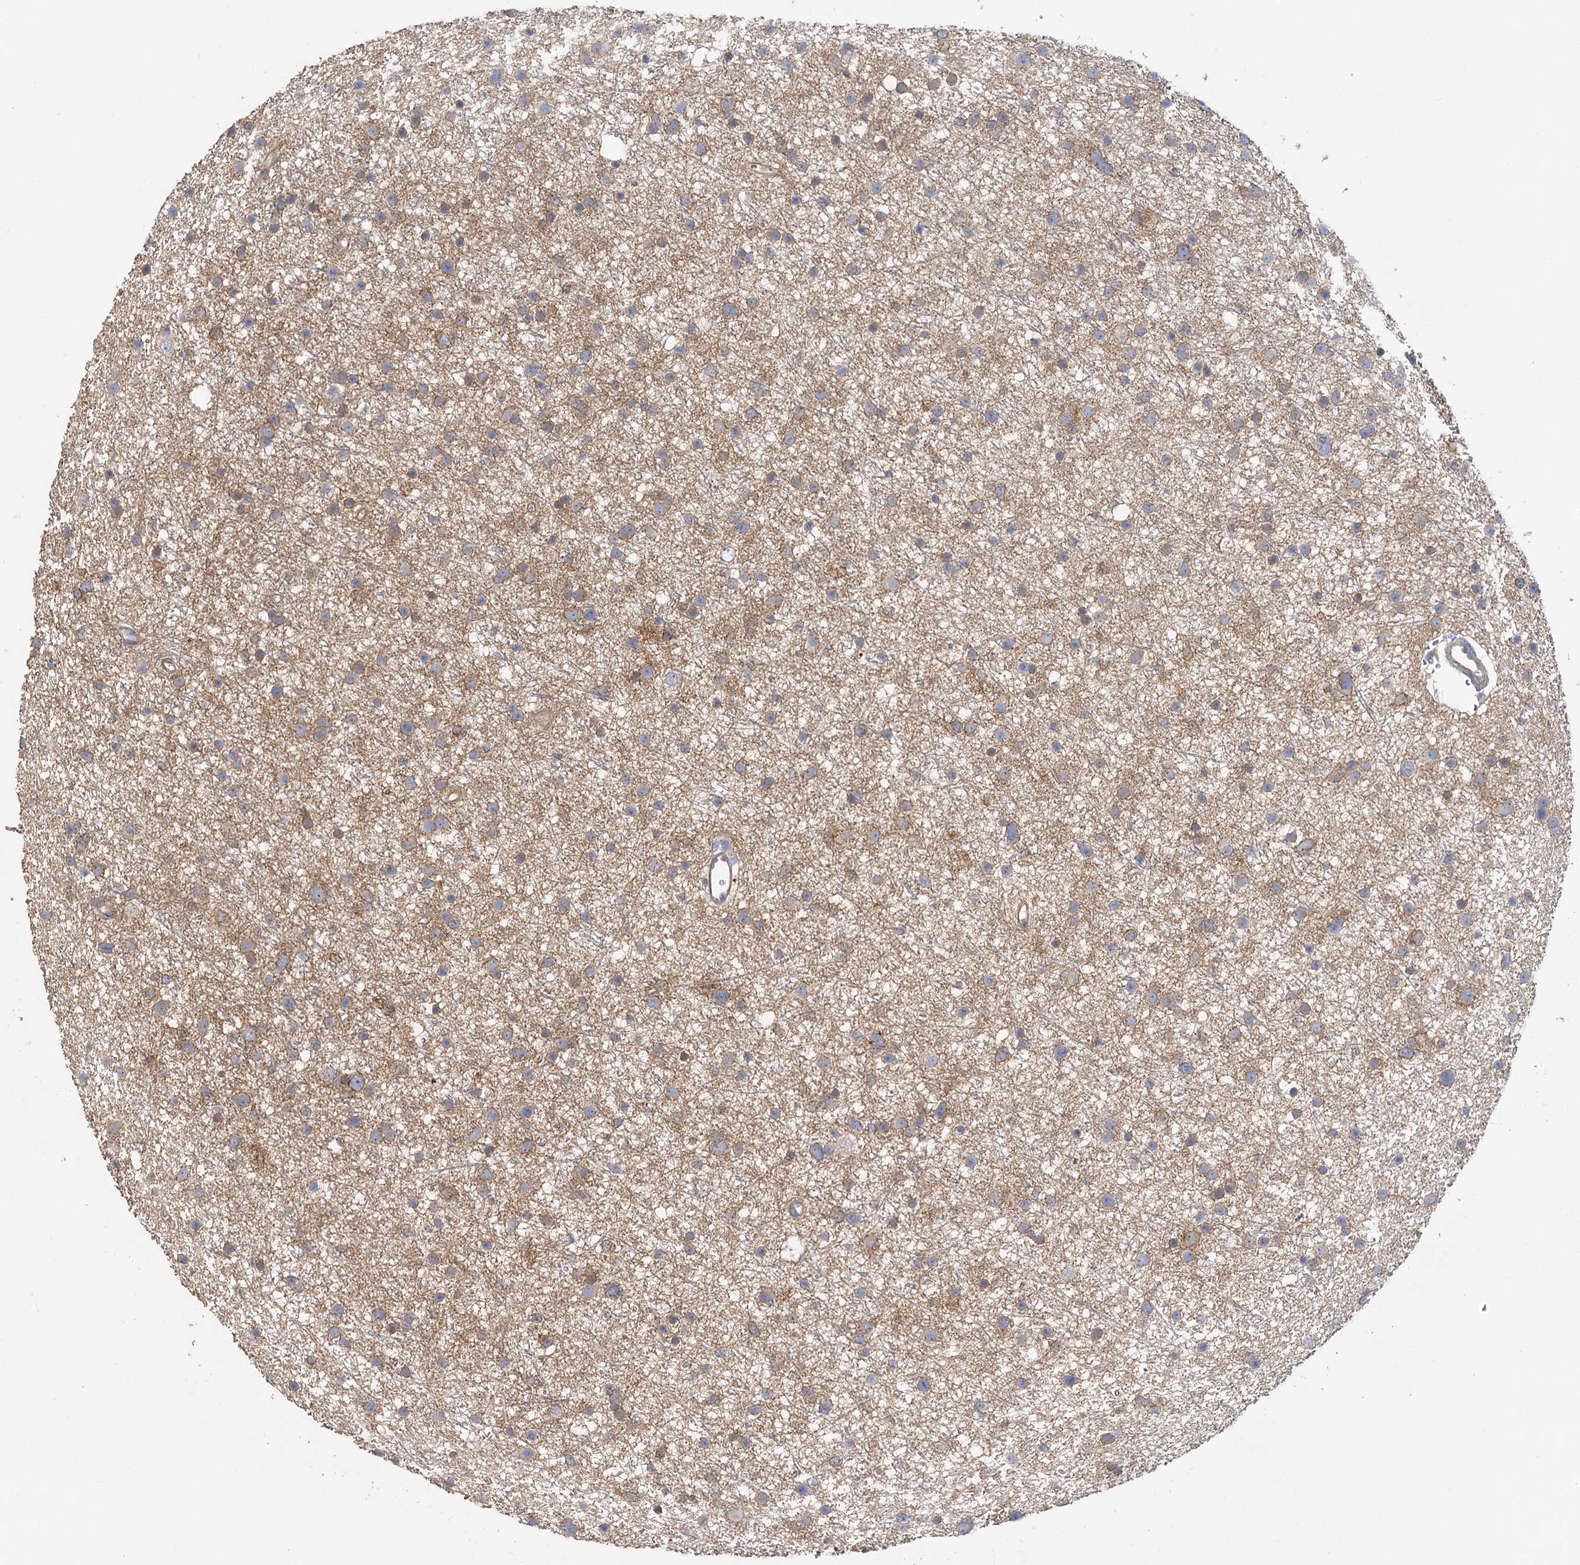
{"staining": {"intensity": "moderate", "quantity": "25%-75%", "location": "cytoplasmic/membranous"}, "tissue": "glioma", "cell_type": "Tumor cells", "image_type": "cancer", "snomed": [{"axis": "morphology", "description": "Glioma, malignant, Low grade"}, {"axis": "topography", "description": "Cerebral cortex"}], "caption": "A medium amount of moderate cytoplasmic/membranous expression is seen in about 25%-75% of tumor cells in glioma tissue.", "gene": "EPB41L5", "patient": {"sex": "female", "age": 39}}